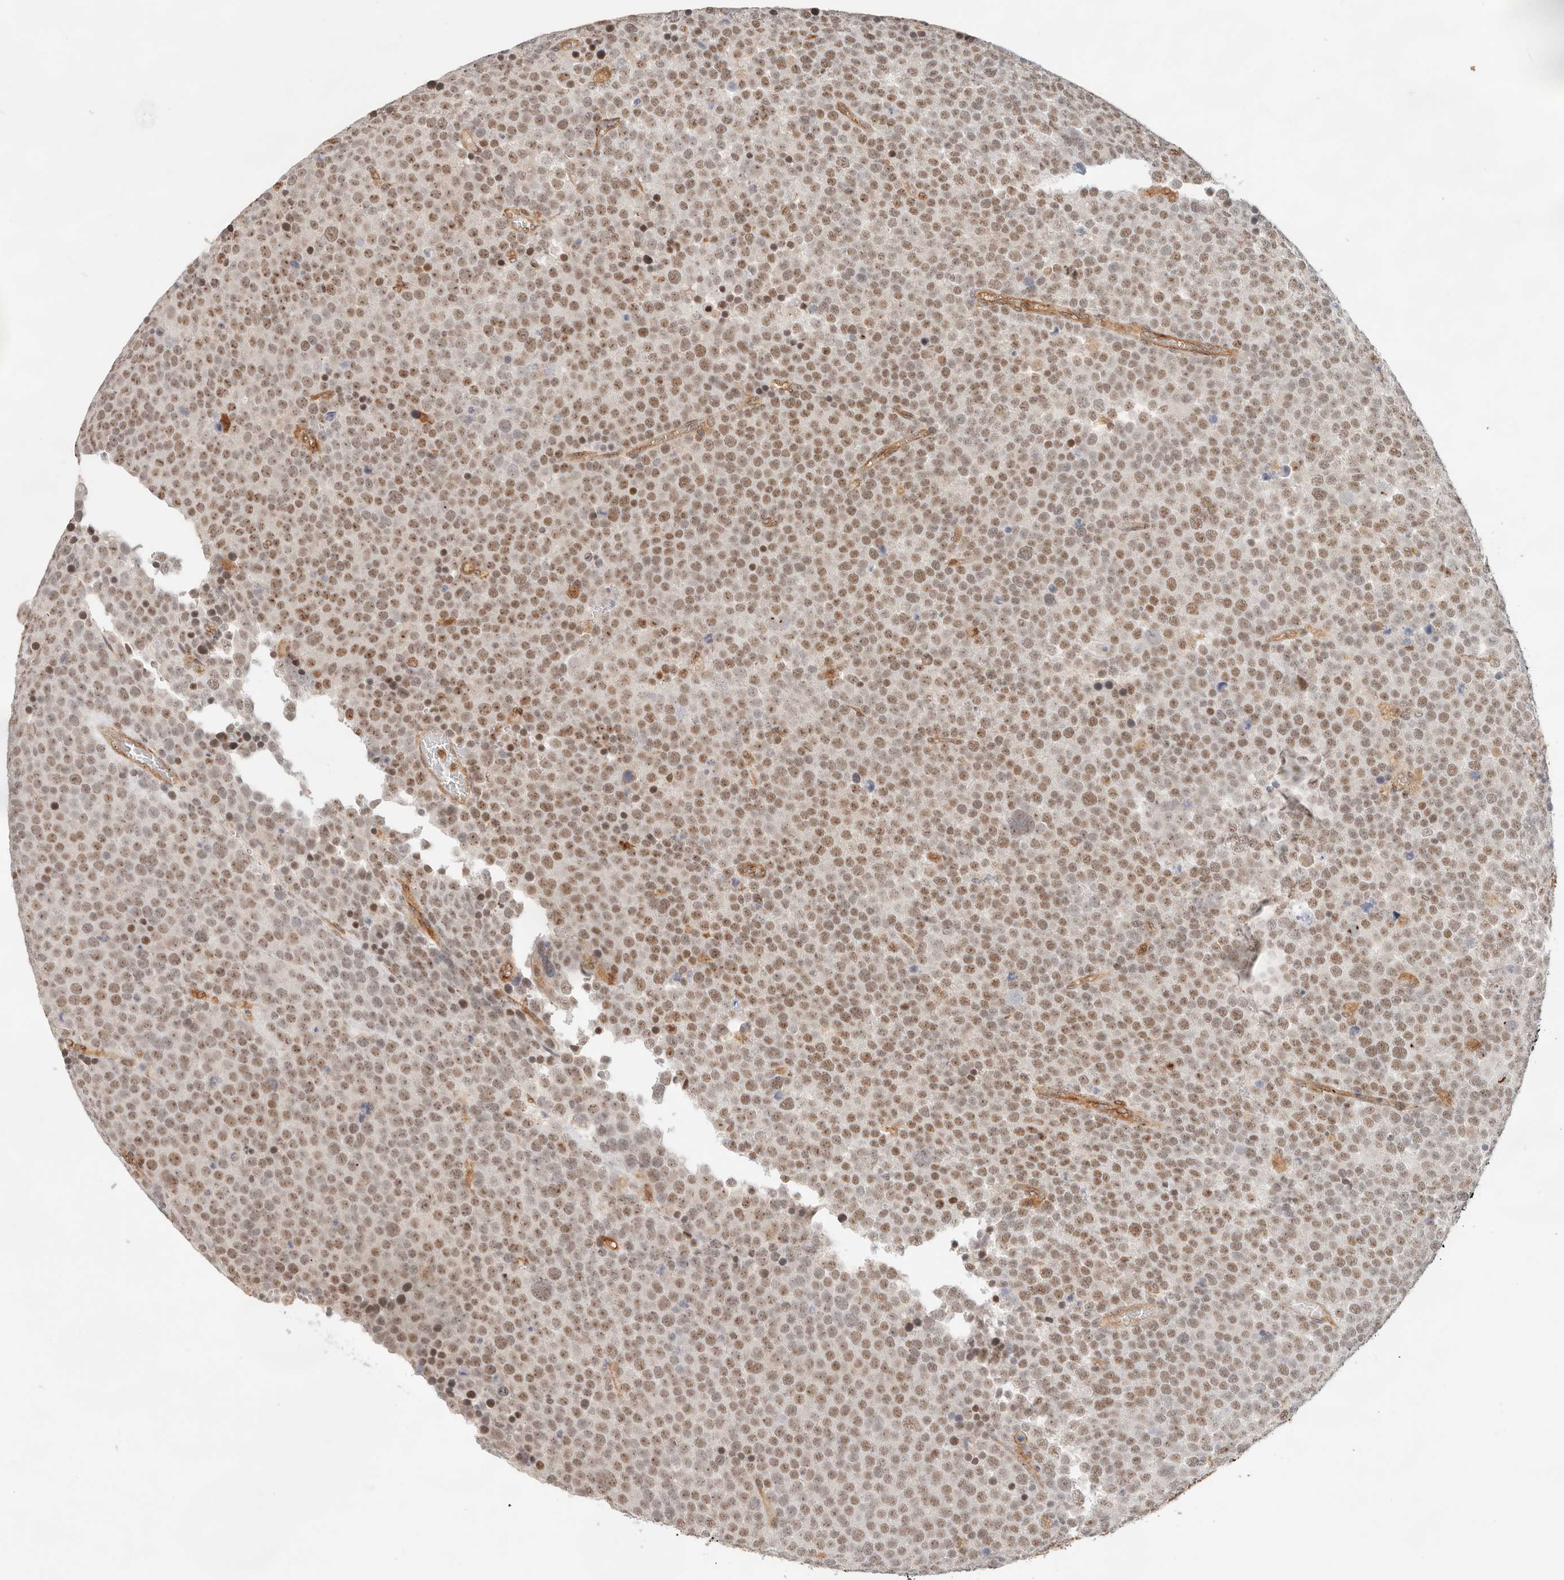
{"staining": {"intensity": "moderate", "quantity": ">75%", "location": "nuclear"}, "tissue": "testis cancer", "cell_type": "Tumor cells", "image_type": "cancer", "snomed": [{"axis": "morphology", "description": "Seminoma, NOS"}, {"axis": "topography", "description": "Testis"}], "caption": "A micrograph showing moderate nuclear expression in about >75% of tumor cells in testis cancer, as visualized by brown immunohistochemical staining.", "gene": "HEXD", "patient": {"sex": "male", "age": 71}}